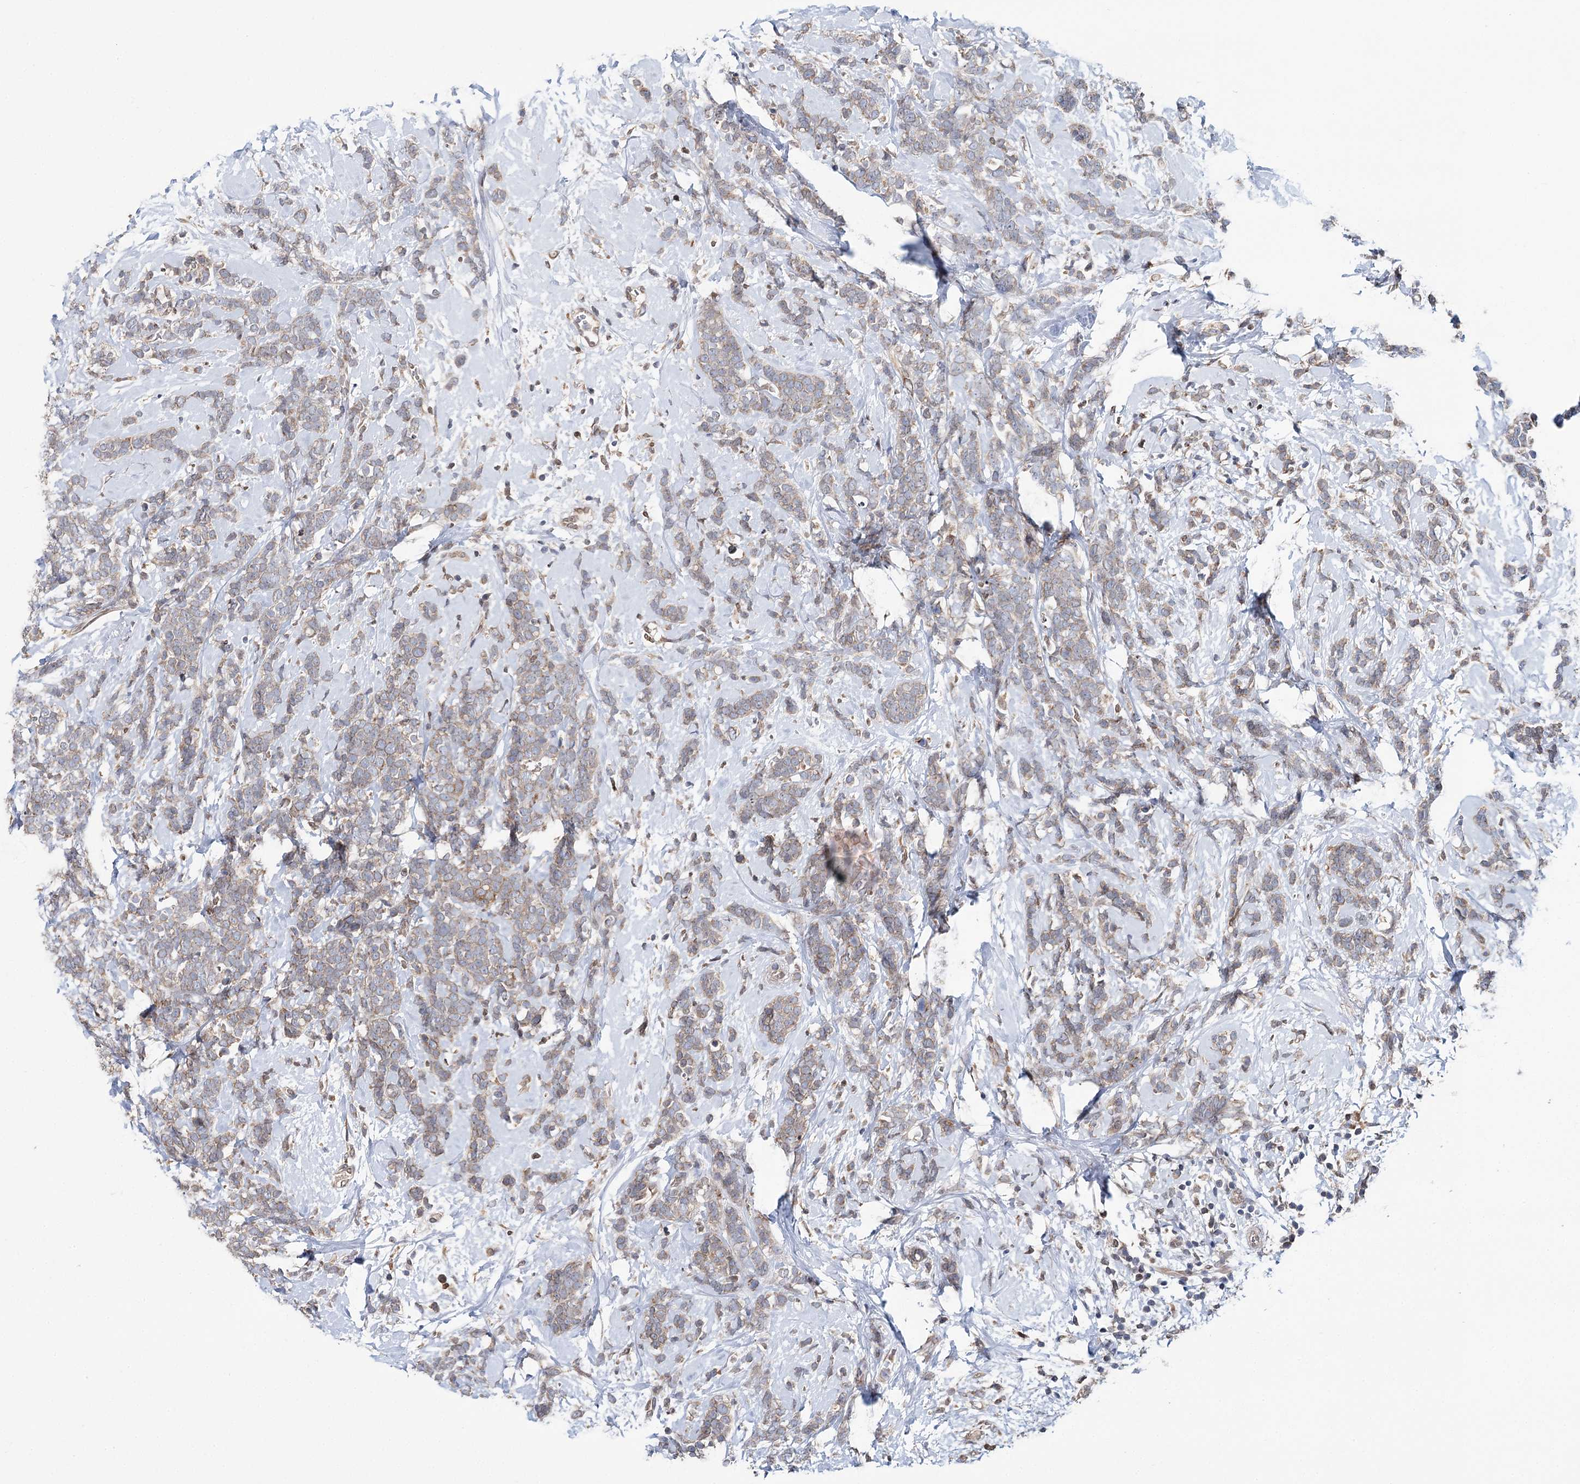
{"staining": {"intensity": "weak", "quantity": "25%-75%", "location": "cytoplasmic/membranous"}, "tissue": "breast cancer", "cell_type": "Tumor cells", "image_type": "cancer", "snomed": [{"axis": "morphology", "description": "Lobular carcinoma"}, {"axis": "topography", "description": "Breast"}], "caption": "This micrograph exhibits immunohistochemistry staining of human breast cancer (lobular carcinoma), with low weak cytoplasmic/membranous staining in about 25%-75% of tumor cells.", "gene": "CFAP46", "patient": {"sex": "female", "age": 58}}